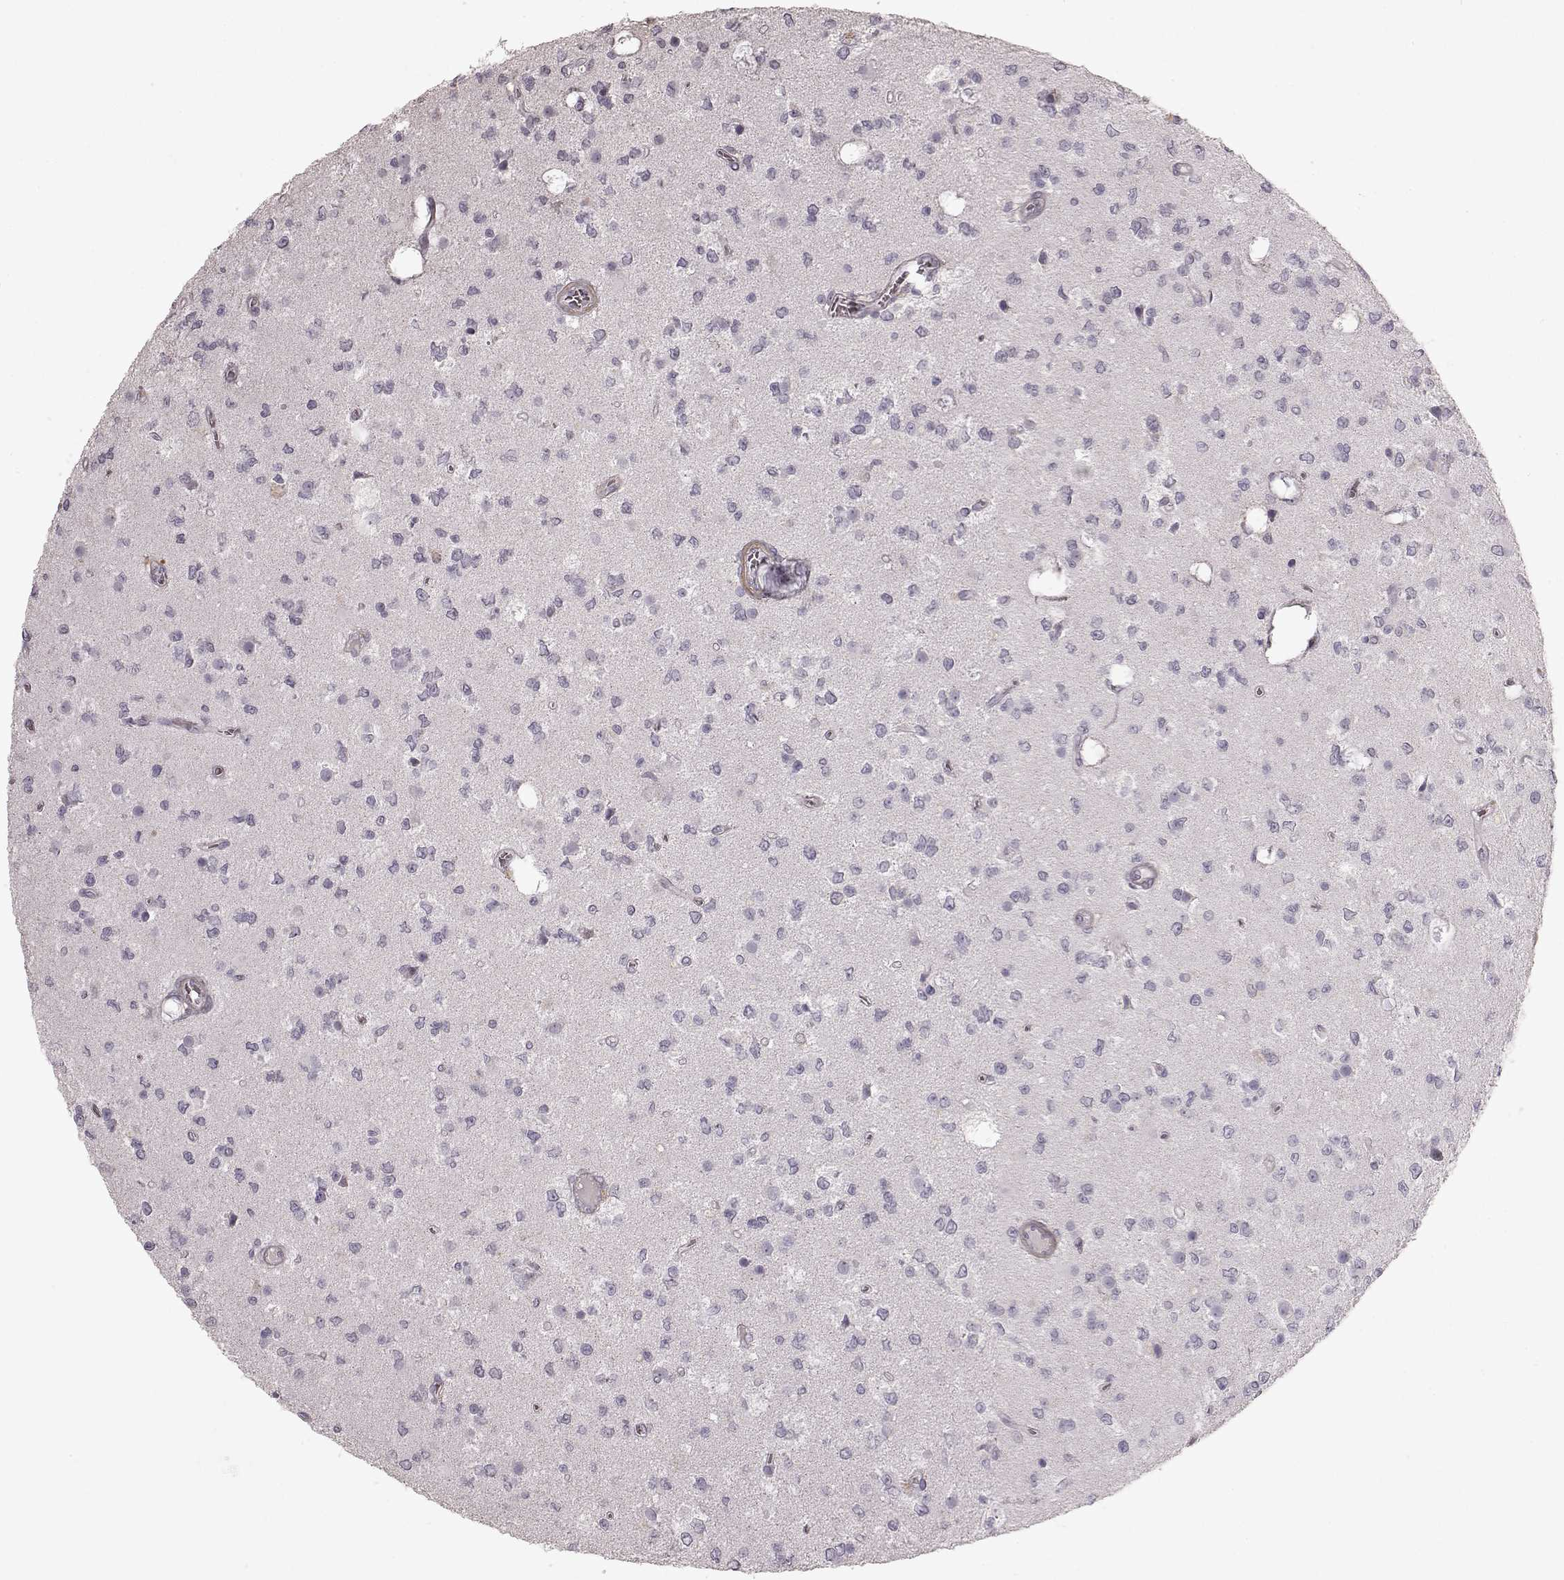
{"staining": {"intensity": "negative", "quantity": "none", "location": "none"}, "tissue": "glioma", "cell_type": "Tumor cells", "image_type": "cancer", "snomed": [{"axis": "morphology", "description": "Glioma, malignant, Low grade"}, {"axis": "topography", "description": "Brain"}], "caption": "Human malignant glioma (low-grade) stained for a protein using IHC demonstrates no positivity in tumor cells.", "gene": "PRLHR", "patient": {"sex": "female", "age": 45}}